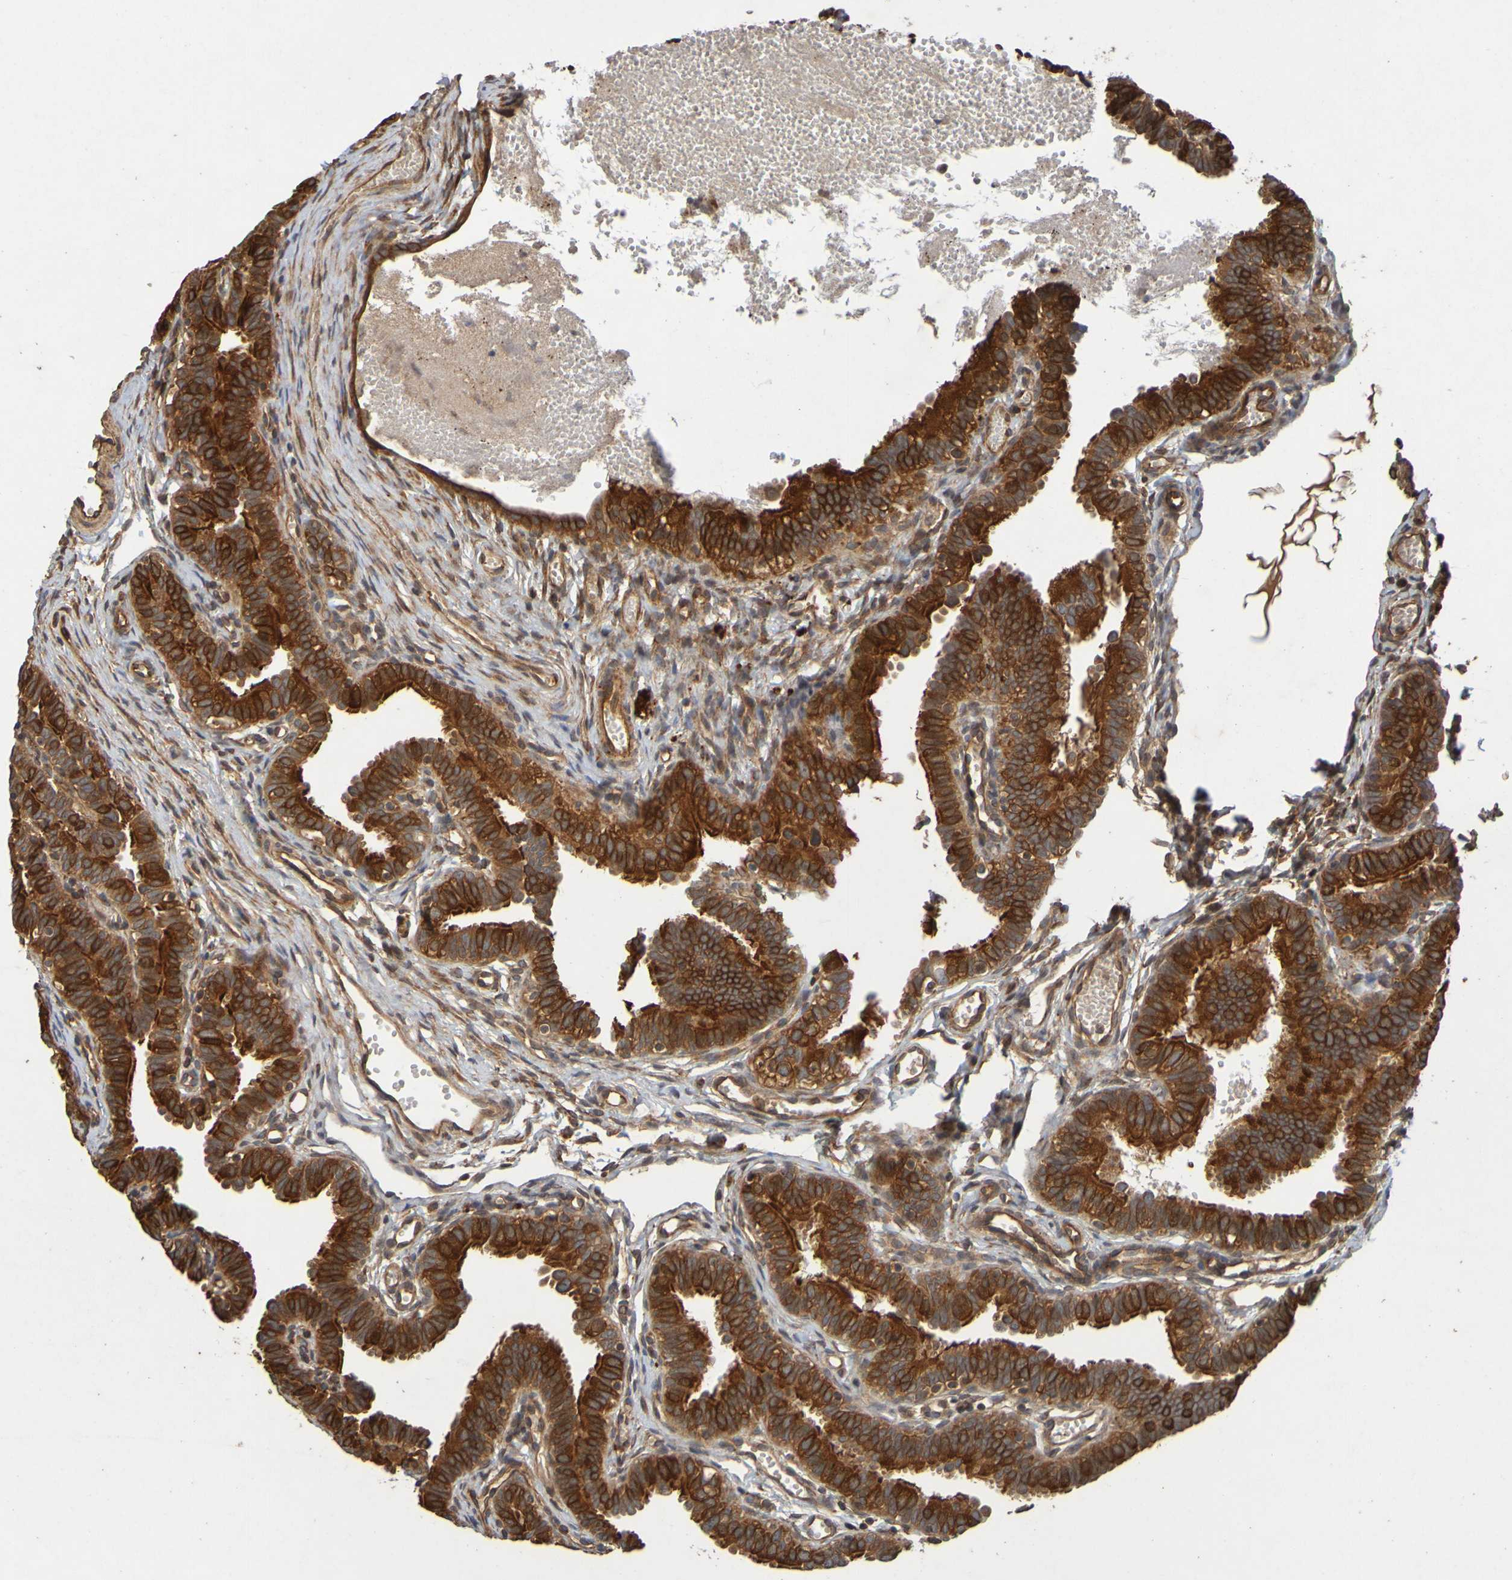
{"staining": {"intensity": "strong", "quantity": ">75%", "location": "cytoplasmic/membranous"}, "tissue": "fallopian tube", "cell_type": "Glandular cells", "image_type": "normal", "snomed": [{"axis": "morphology", "description": "Normal tissue, NOS"}, {"axis": "topography", "description": "Fallopian tube"}, {"axis": "topography", "description": "Placenta"}], "caption": "Immunohistochemistry (IHC) staining of unremarkable fallopian tube, which demonstrates high levels of strong cytoplasmic/membranous staining in approximately >75% of glandular cells indicating strong cytoplasmic/membranous protein staining. The staining was performed using DAB (brown) for protein detection and nuclei were counterstained in hematoxylin (blue).", "gene": "OCRL", "patient": {"sex": "female", "age": 34}}